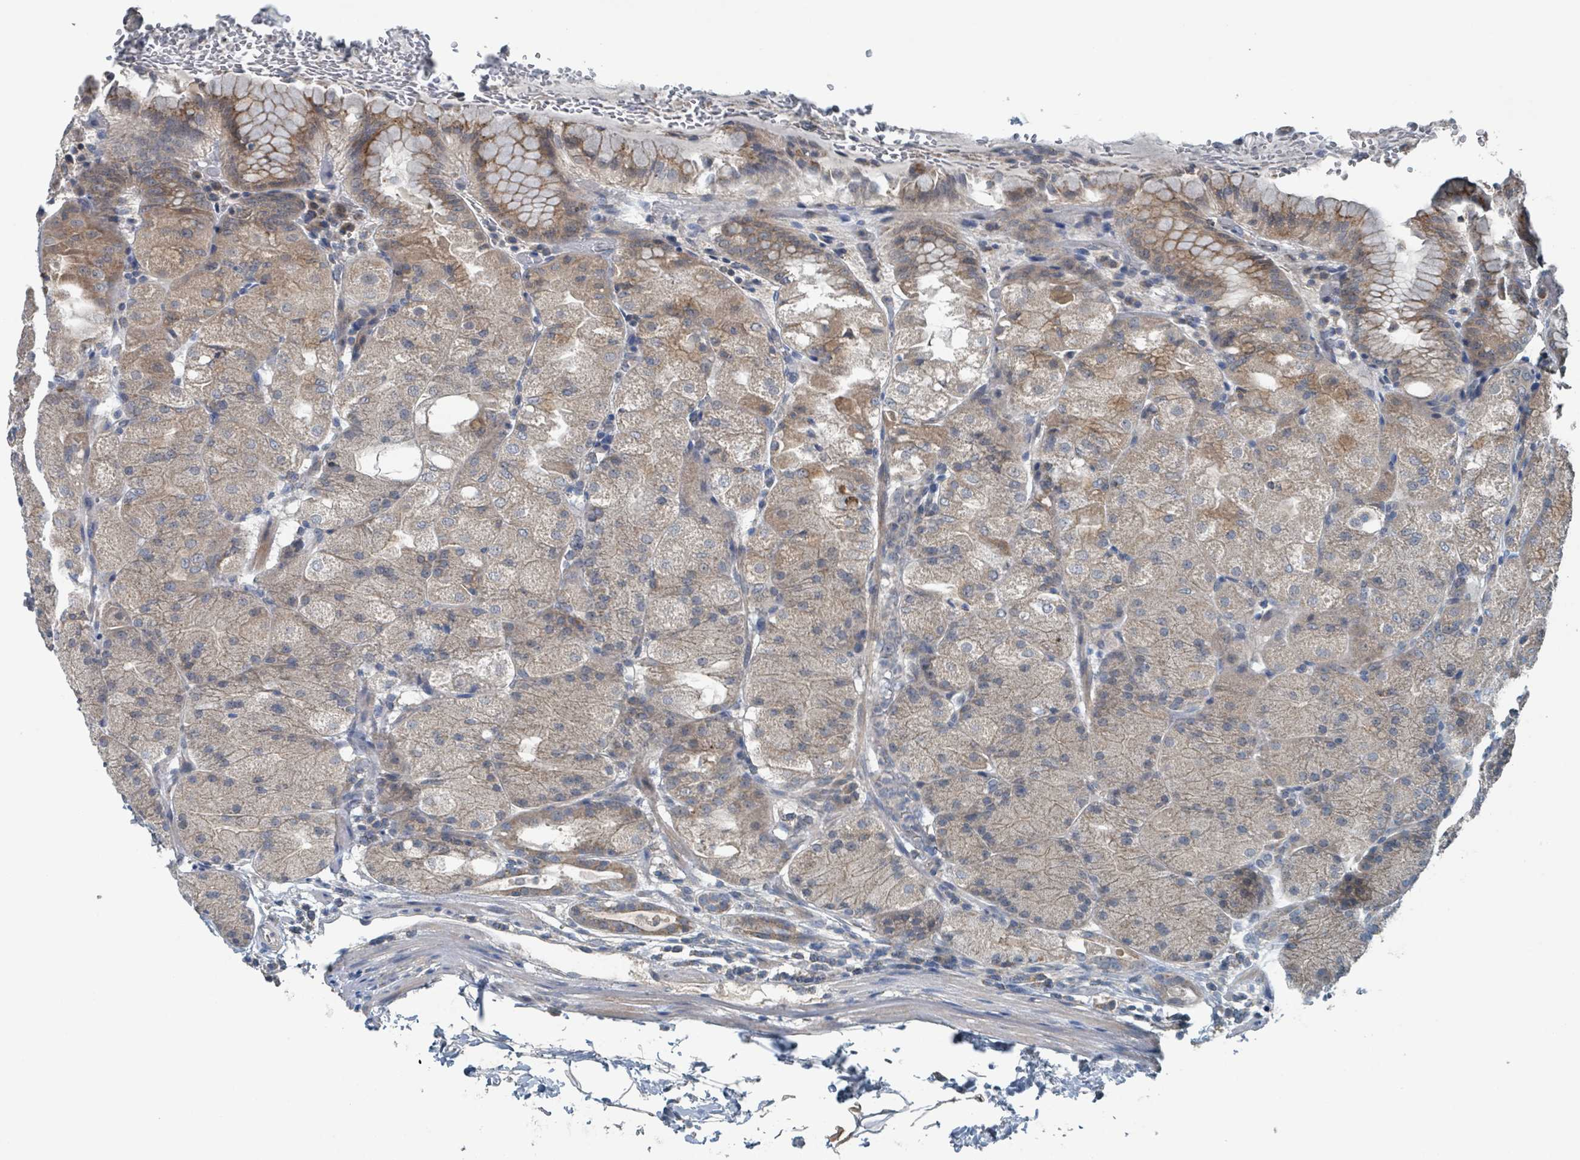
{"staining": {"intensity": "moderate", "quantity": "<25%", "location": "cytoplasmic/membranous"}, "tissue": "stomach", "cell_type": "Glandular cells", "image_type": "normal", "snomed": [{"axis": "morphology", "description": "Normal tissue, NOS"}, {"axis": "topography", "description": "Stomach, upper"}, {"axis": "topography", "description": "Stomach, lower"}], "caption": "Approximately <25% of glandular cells in benign human stomach exhibit moderate cytoplasmic/membranous protein expression as visualized by brown immunohistochemical staining.", "gene": "ACBD4", "patient": {"sex": "male", "age": 62}}